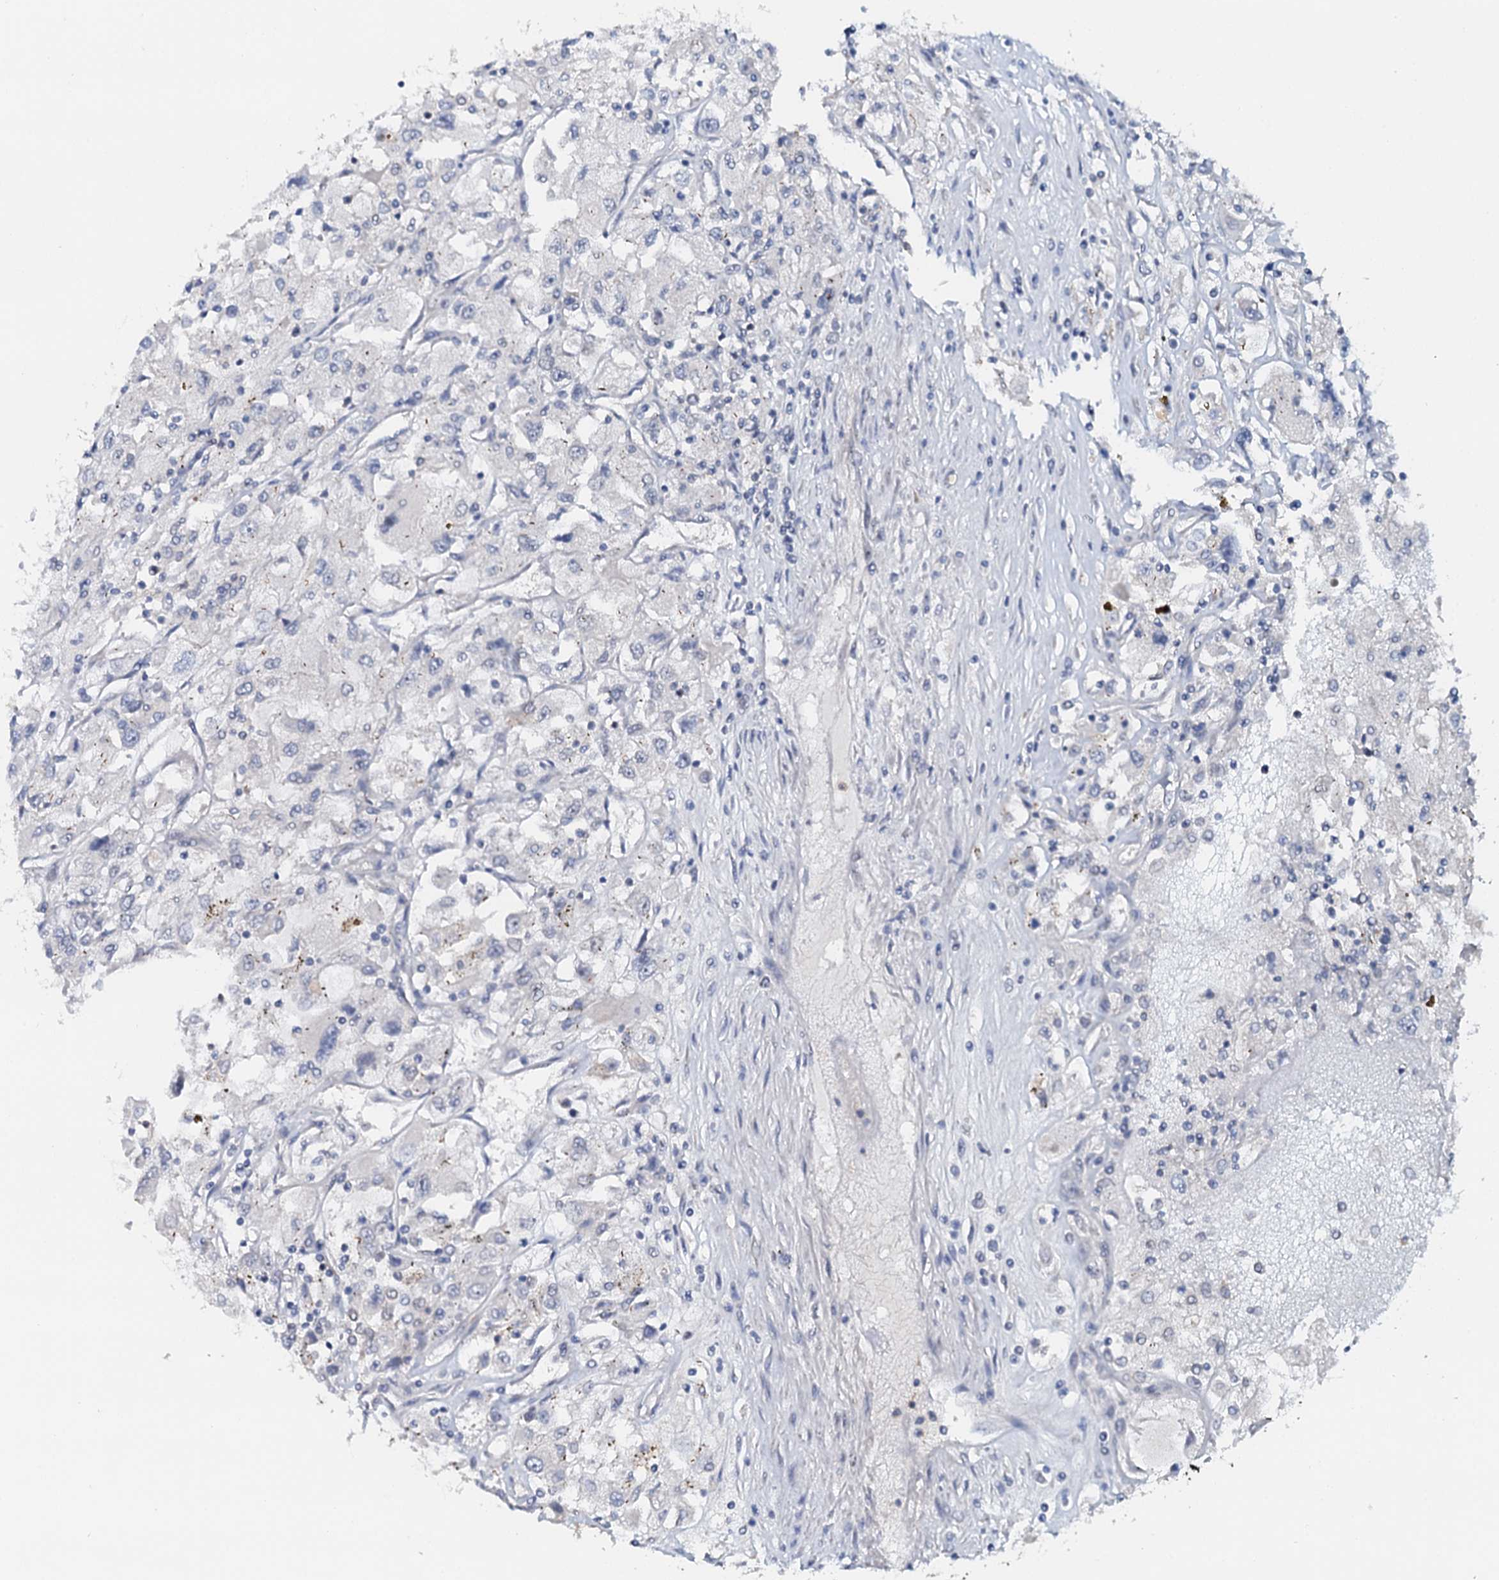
{"staining": {"intensity": "negative", "quantity": "none", "location": "none"}, "tissue": "renal cancer", "cell_type": "Tumor cells", "image_type": "cancer", "snomed": [{"axis": "morphology", "description": "Adenocarcinoma, NOS"}, {"axis": "topography", "description": "Kidney"}], "caption": "This histopathology image is of renal cancer (adenocarcinoma) stained with IHC to label a protein in brown with the nuclei are counter-stained blue. There is no expression in tumor cells.", "gene": "SNTA1", "patient": {"sex": "female", "age": 52}}